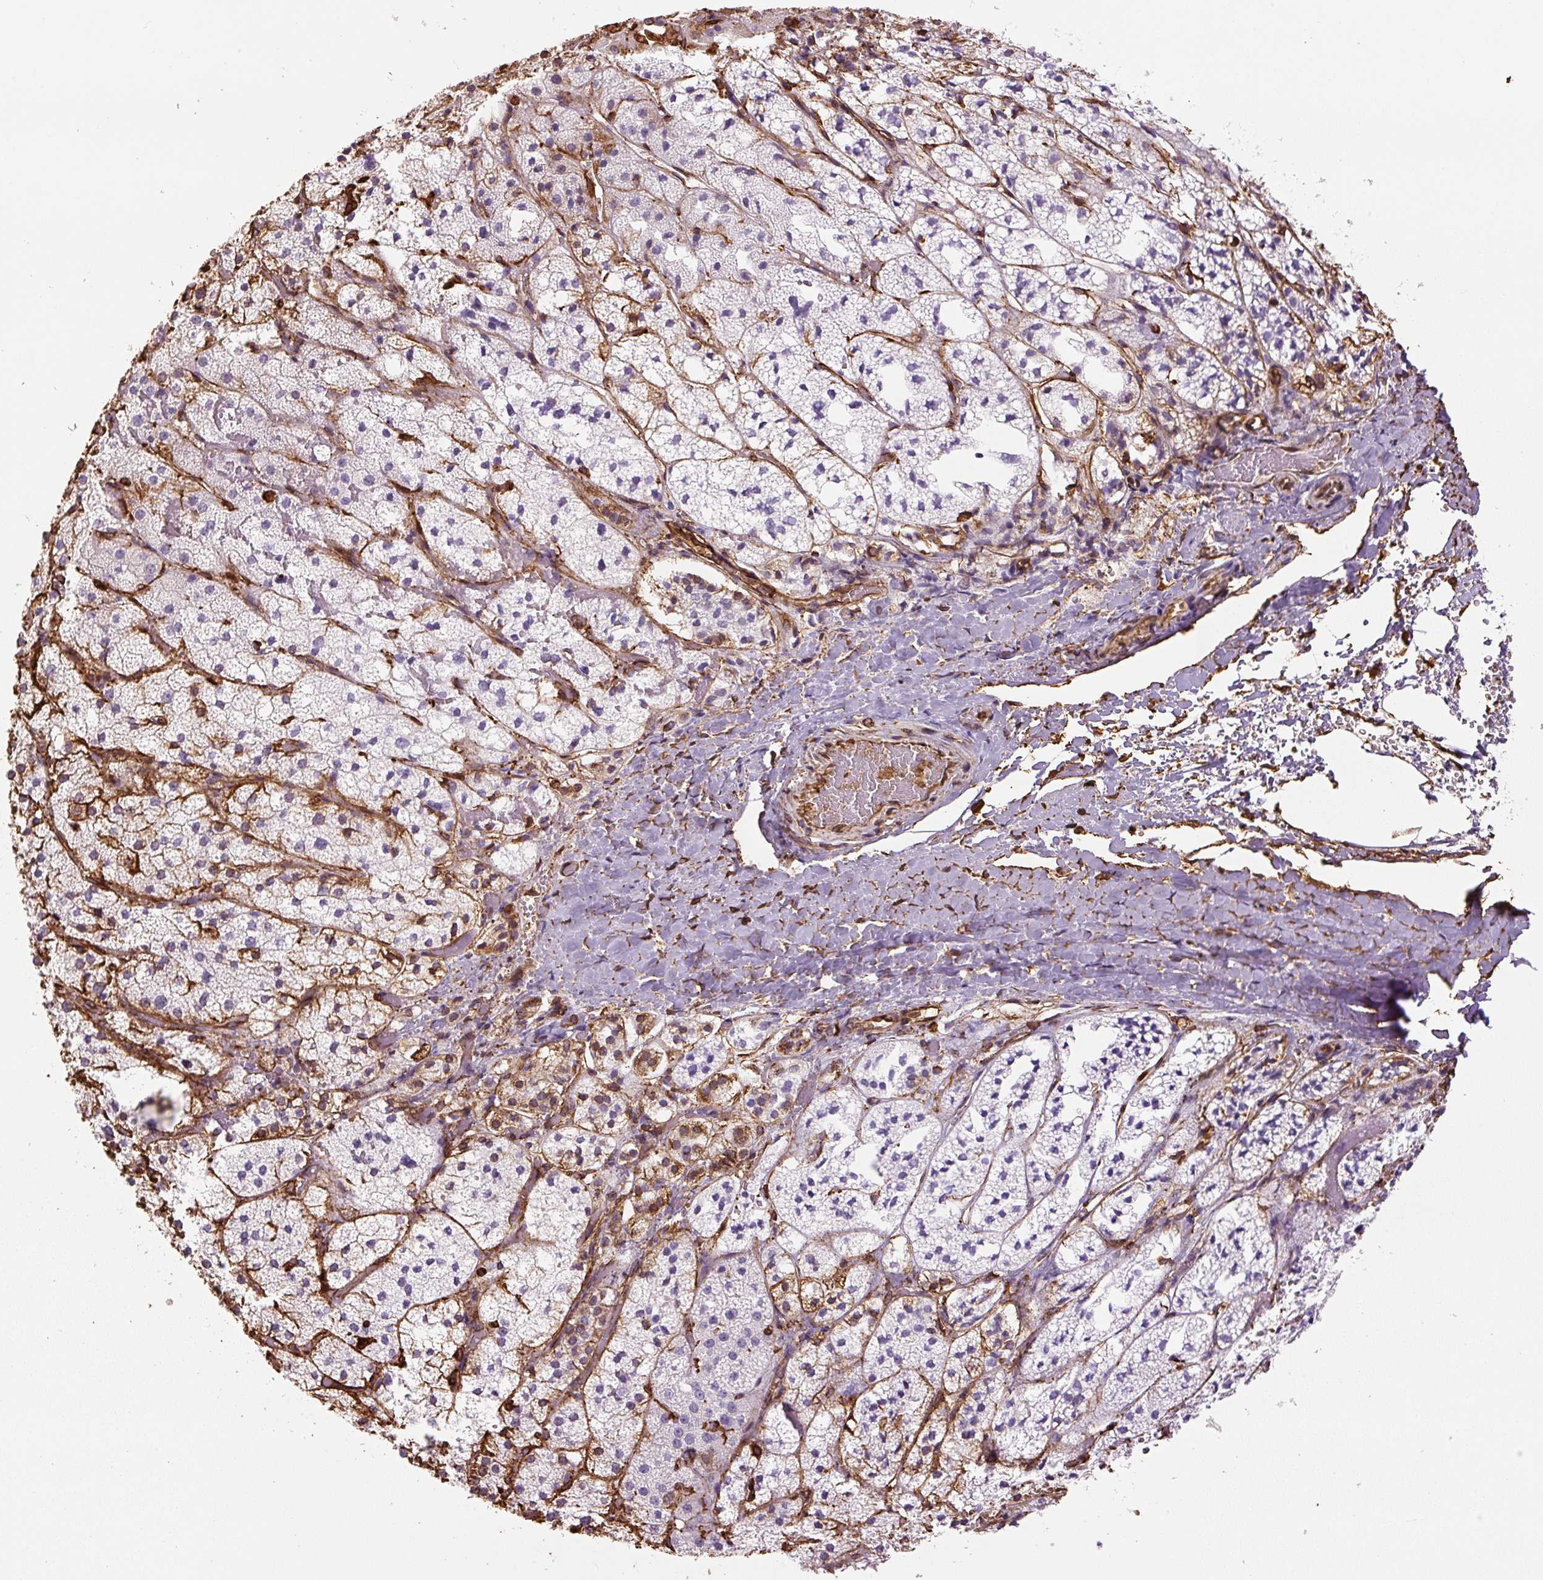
{"staining": {"intensity": "strong", "quantity": "<25%", "location": "cytoplasmic/membranous"}, "tissue": "adrenal gland", "cell_type": "Glandular cells", "image_type": "normal", "snomed": [{"axis": "morphology", "description": "Normal tissue, NOS"}, {"axis": "topography", "description": "Adrenal gland"}], "caption": "Protein expression analysis of normal adrenal gland exhibits strong cytoplasmic/membranous positivity in approximately <25% of glandular cells. Immunohistochemistry stains the protein in brown and the nuclei are stained blue.", "gene": "VIM", "patient": {"sex": "male", "age": 53}}